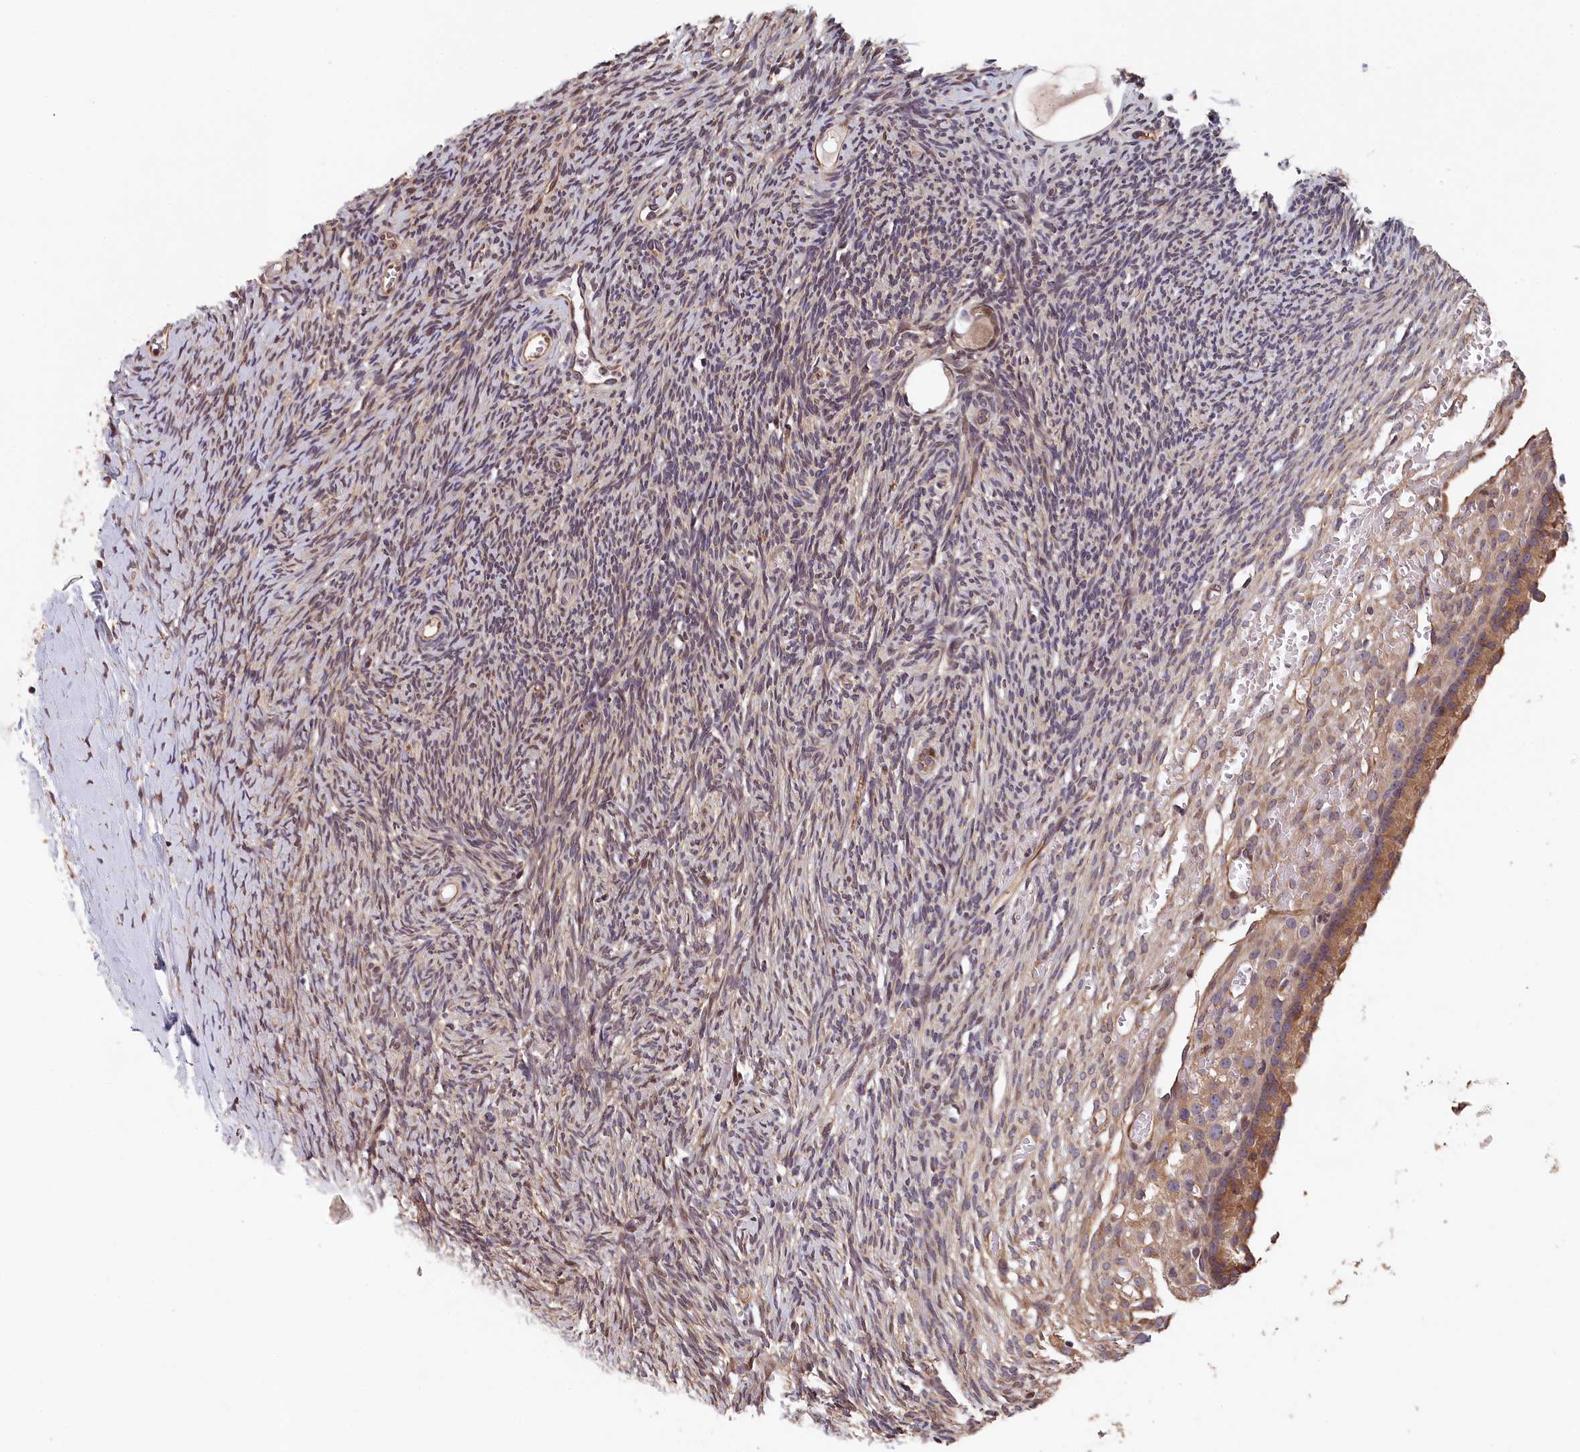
{"staining": {"intensity": "weak", "quantity": "25%-75%", "location": "cytoplasmic/membranous,nuclear"}, "tissue": "ovary", "cell_type": "Follicle cells", "image_type": "normal", "snomed": [{"axis": "morphology", "description": "Normal tissue, NOS"}, {"axis": "topography", "description": "Ovary"}], "caption": "Ovary stained with a protein marker exhibits weak staining in follicle cells.", "gene": "TMEM116", "patient": {"sex": "female", "age": 39}}